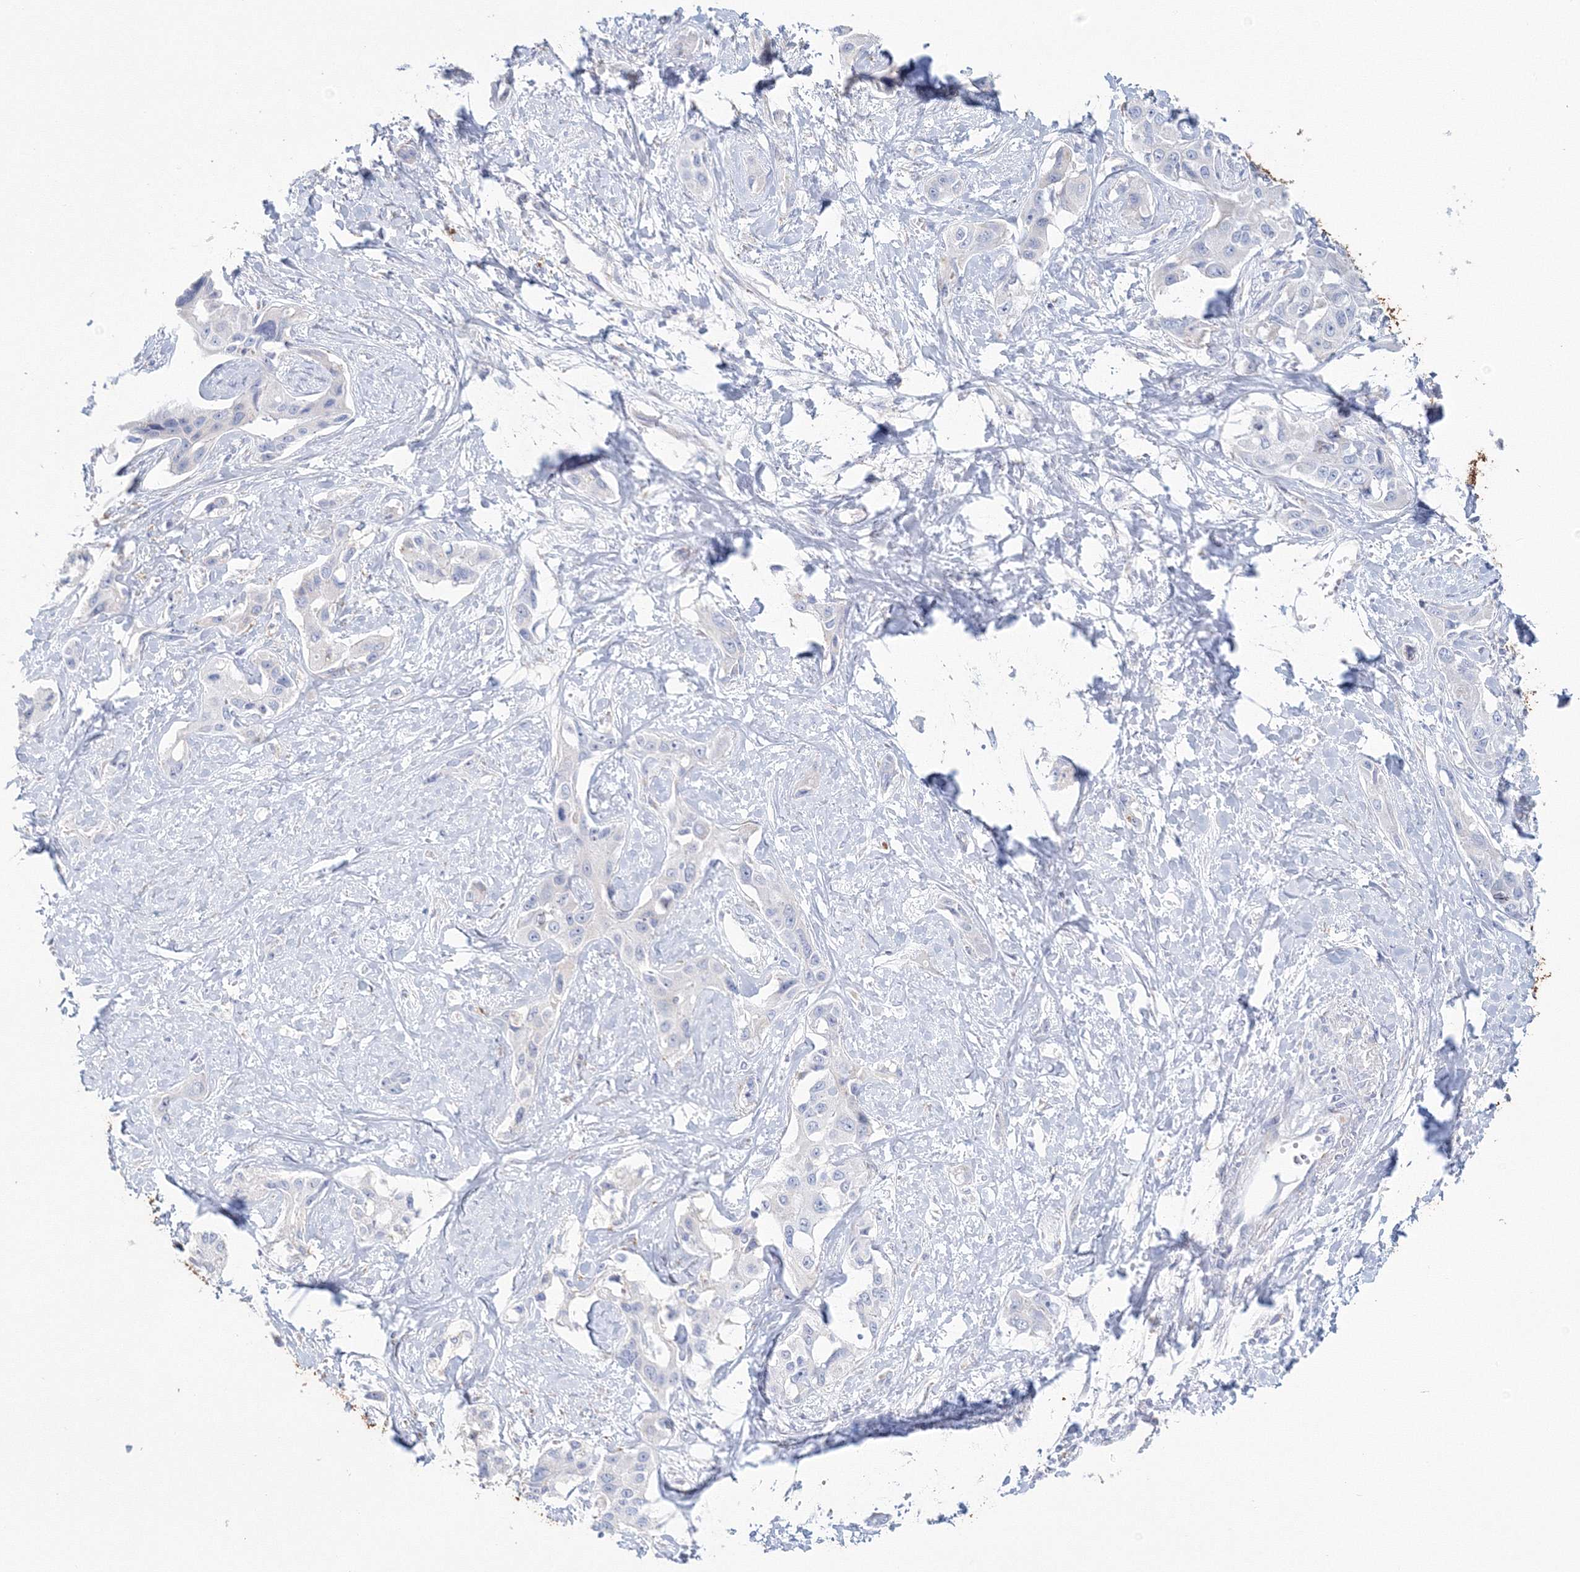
{"staining": {"intensity": "negative", "quantity": "none", "location": "none"}, "tissue": "liver cancer", "cell_type": "Tumor cells", "image_type": "cancer", "snomed": [{"axis": "morphology", "description": "Cholangiocarcinoma"}, {"axis": "topography", "description": "Liver"}], "caption": "Immunohistochemistry of human liver cancer (cholangiocarcinoma) demonstrates no staining in tumor cells. The staining is performed using DAB brown chromogen with nuclei counter-stained in using hematoxylin.", "gene": "VSIG1", "patient": {"sex": "male", "age": 59}}